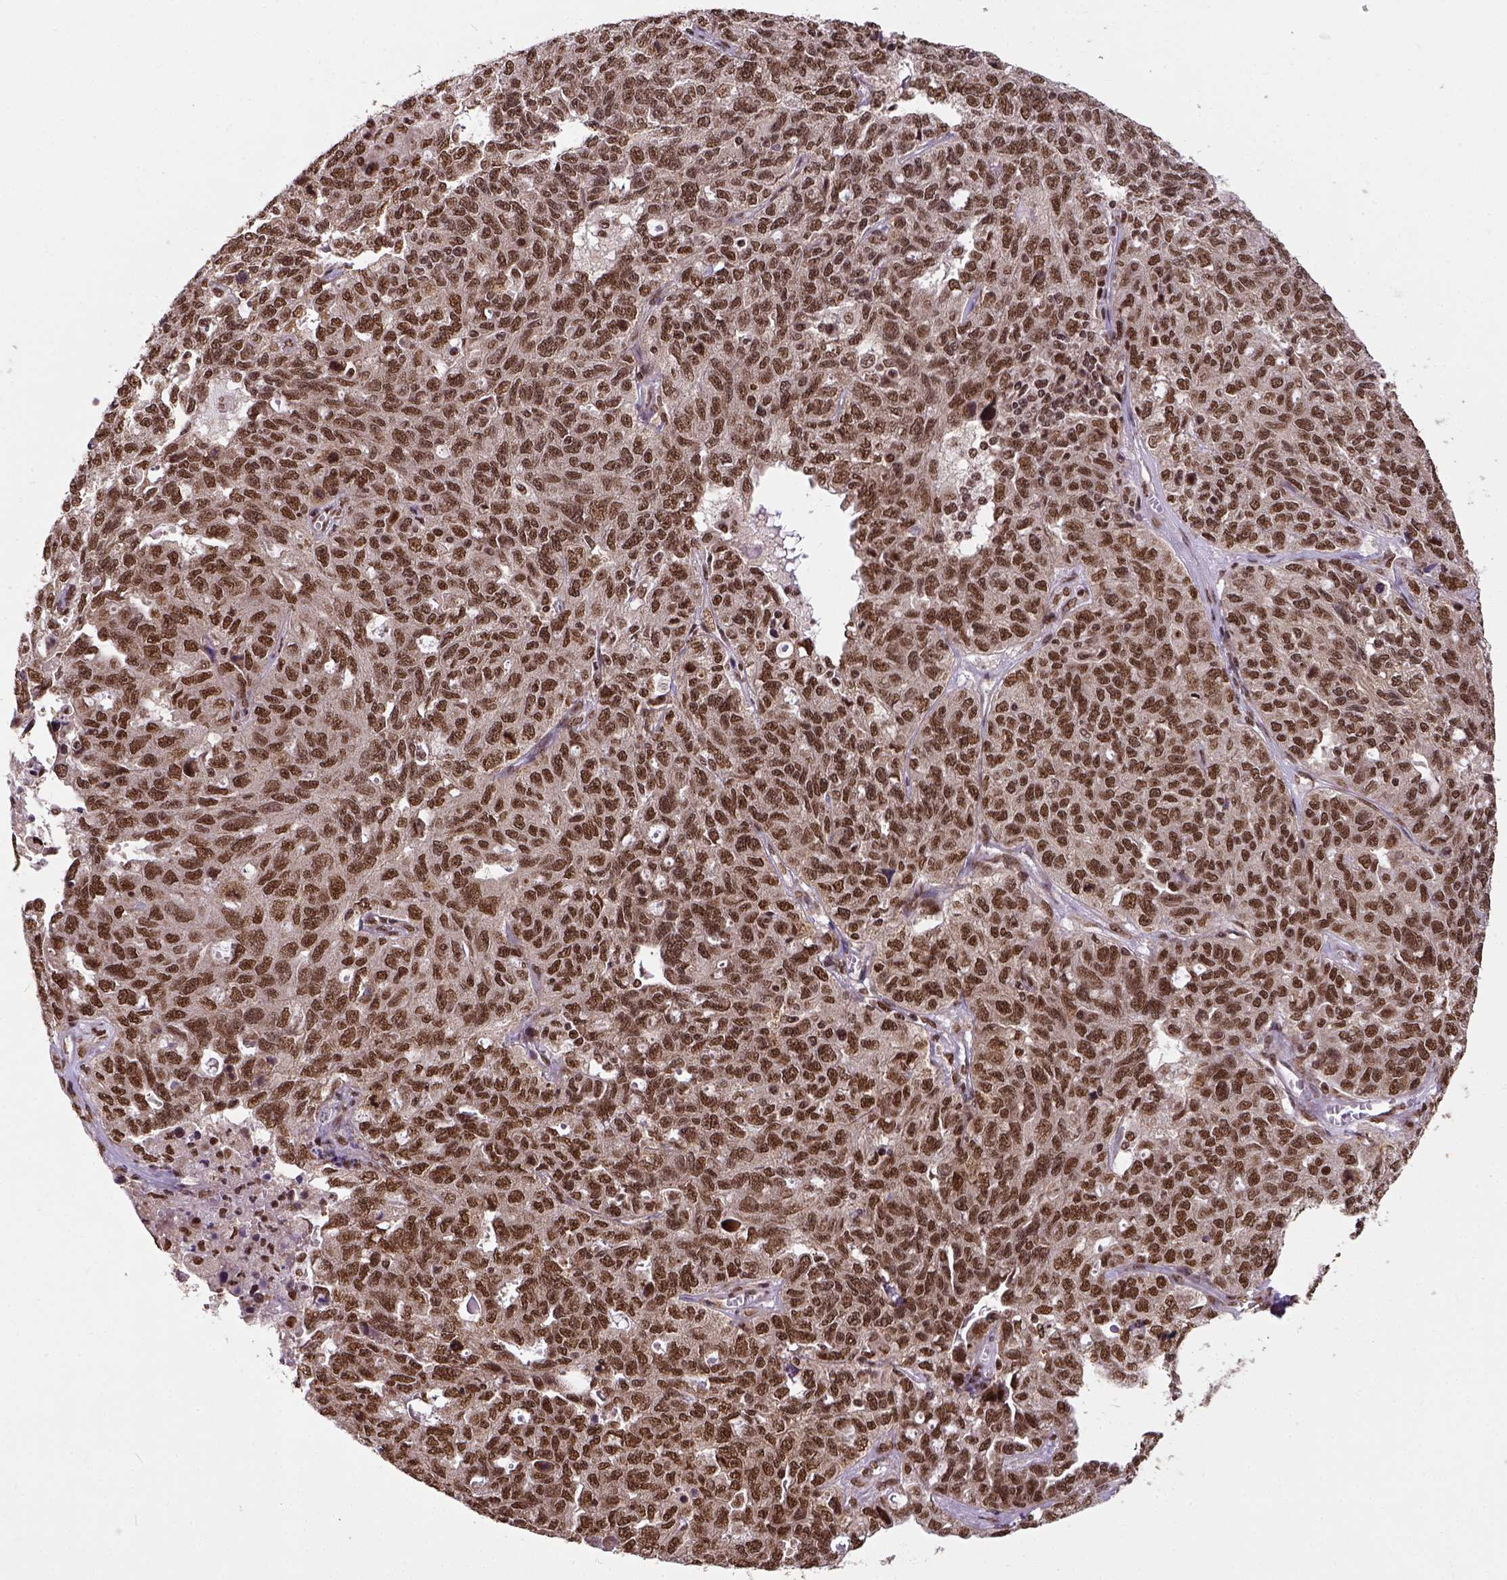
{"staining": {"intensity": "moderate", "quantity": ">75%", "location": "nuclear"}, "tissue": "ovarian cancer", "cell_type": "Tumor cells", "image_type": "cancer", "snomed": [{"axis": "morphology", "description": "Cystadenocarcinoma, serous, NOS"}, {"axis": "topography", "description": "Ovary"}], "caption": "Human serous cystadenocarcinoma (ovarian) stained for a protein (brown) shows moderate nuclear positive expression in about >75% of tumor cells.", "gene": "NACC1", "patient": {"sex": "female", "age": 71}}